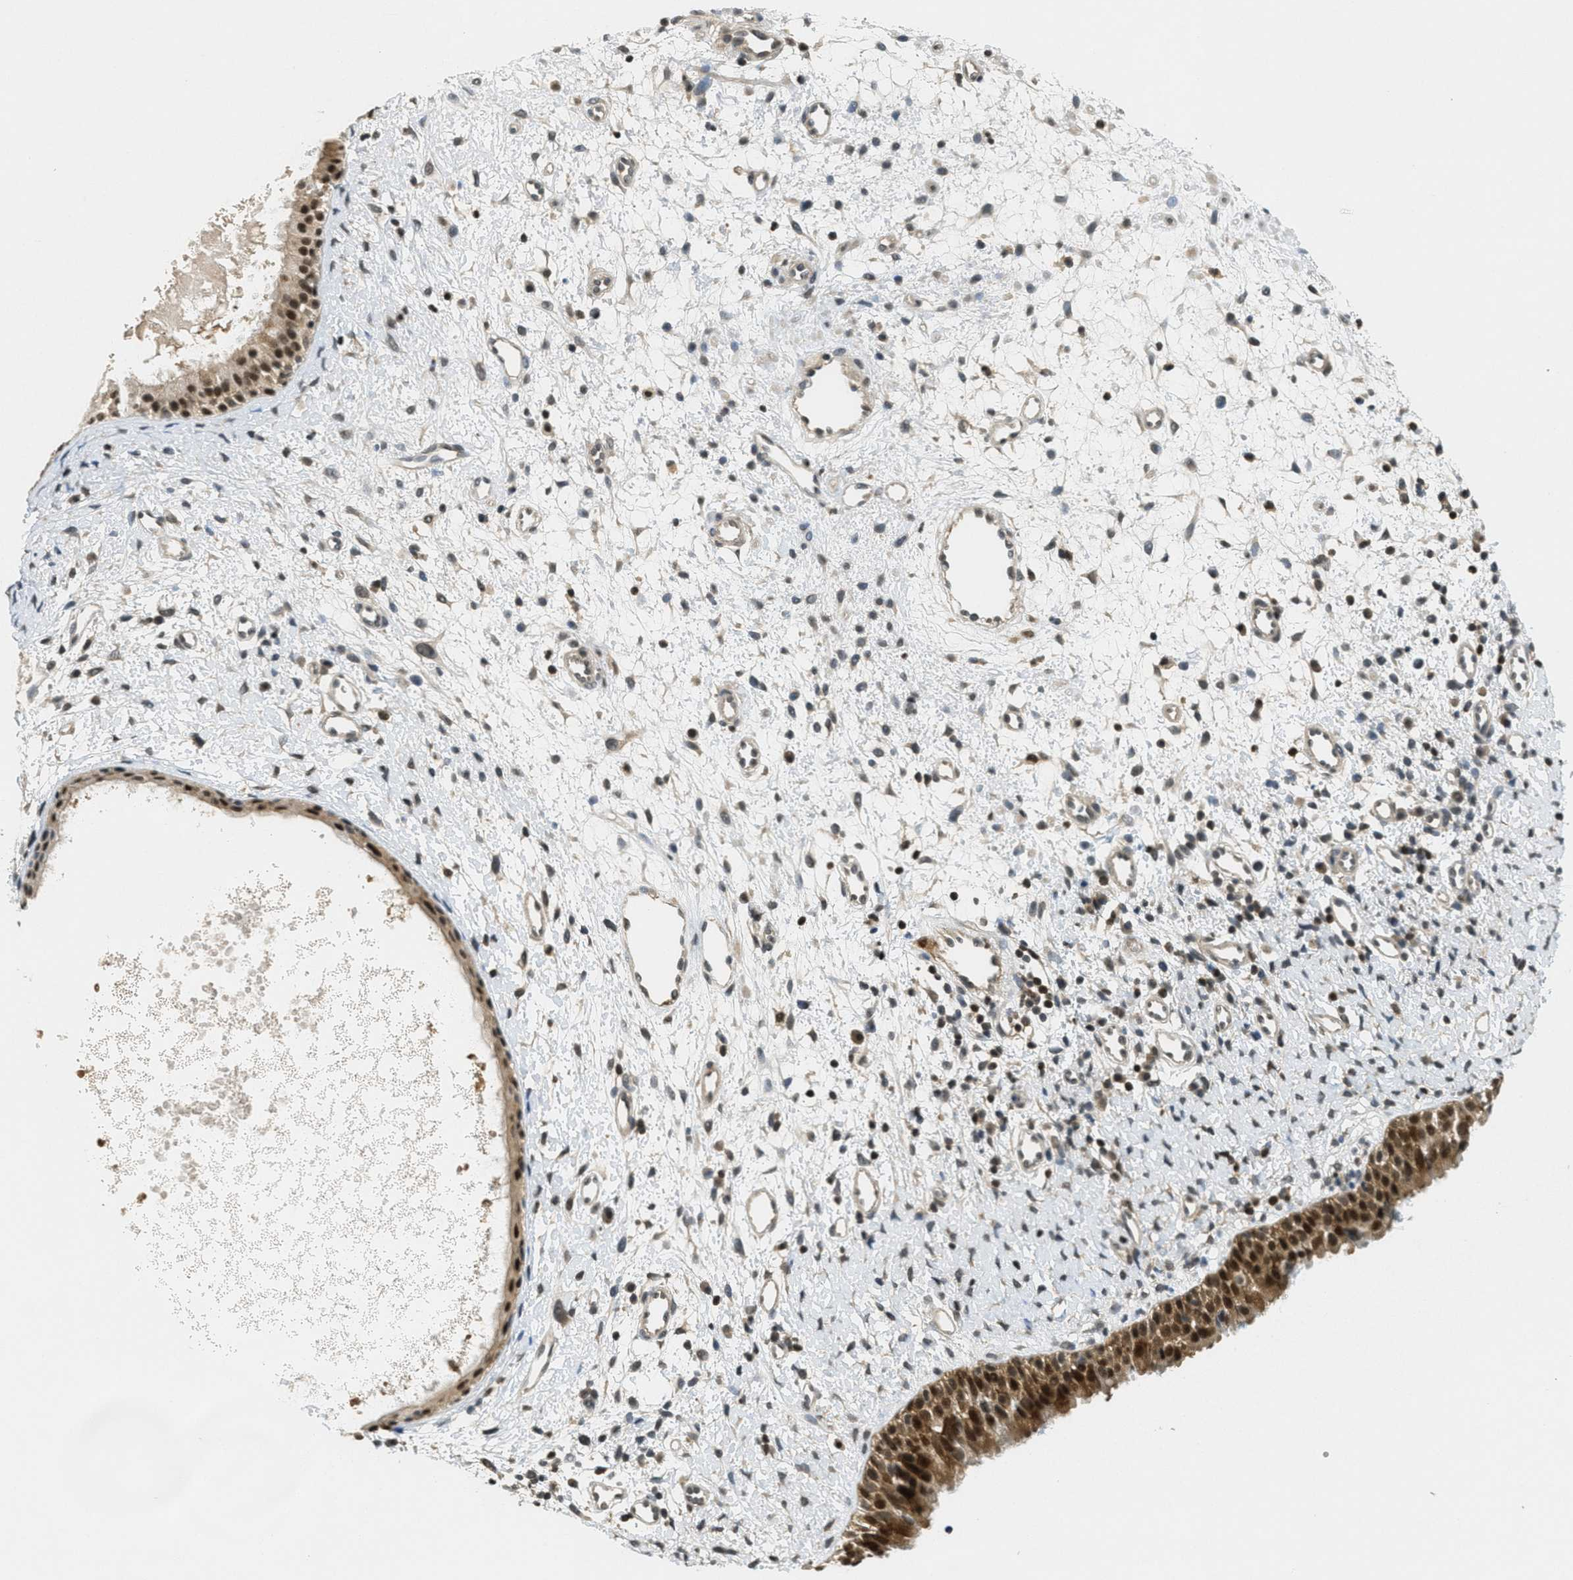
{"staining": {"intensity": "strong", "quantity": ">75%", "location": "cytoplasmic/membranous,nuclear"}, "tissue": "nasopharynx", "cell_type": "Respiratory epithelial cells", "image_type": "normal", "snomed": [{"axis": "morphology", "description": "Normal tissue, NOS"}, {"axis": "topography", "description": "Nasopharynx"}], "caption": "High-magnification brightfield microscopy of unremarkable nasopharynx stained with DAB (3,3'-diaminobenzidine) (brown) and counterstained with hematoxylin (blue). respiratory epithelial cells exhibit strong cytoplasmic/membranous,nuclear staining is seen in about>75% of cells.", "gene": "DNAJB1", "patient": {"sex": "male", "age": 22}}